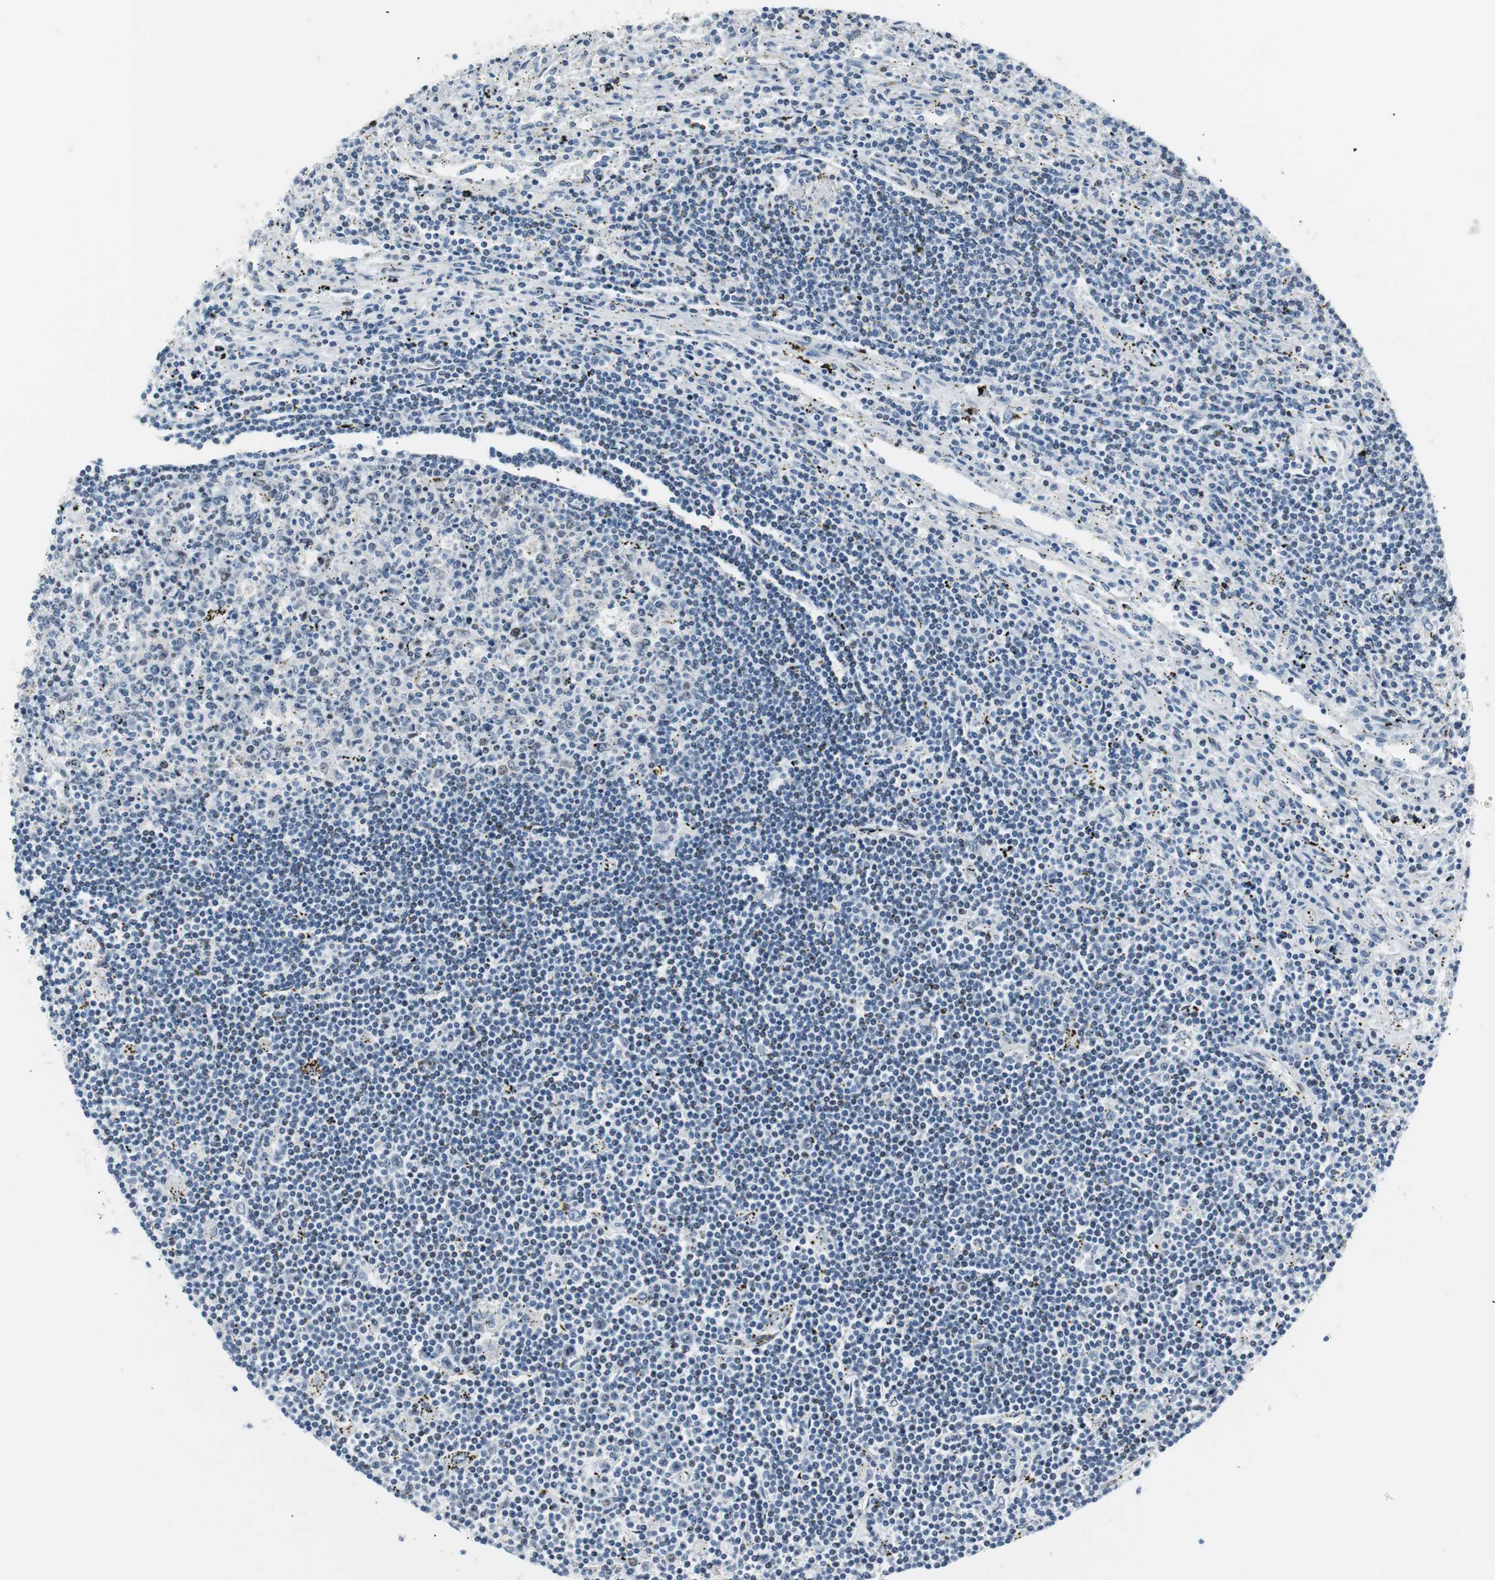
{"staining": {"intensity": "weak", "quantity": "<25%", "location": "nuclear"}, "tissue": "lymphoma", "cell_type": "Tumor cells", "image_type": "cancer", "snomed": [{"axis": "morphology", "description": "Malignant lymphoma, non-Hodgkin's type, Low grade"}, {"axis": "topography", "description": "Spleen"}], "caption": "IHC micrograph of human low-grade malignant lymphoma, non-Hodgkin's type stained for a protein (brown), which displays no positivity in tumor cells.", "gene": "MTA1", "patient": {"sex": "male", "age": 76}}